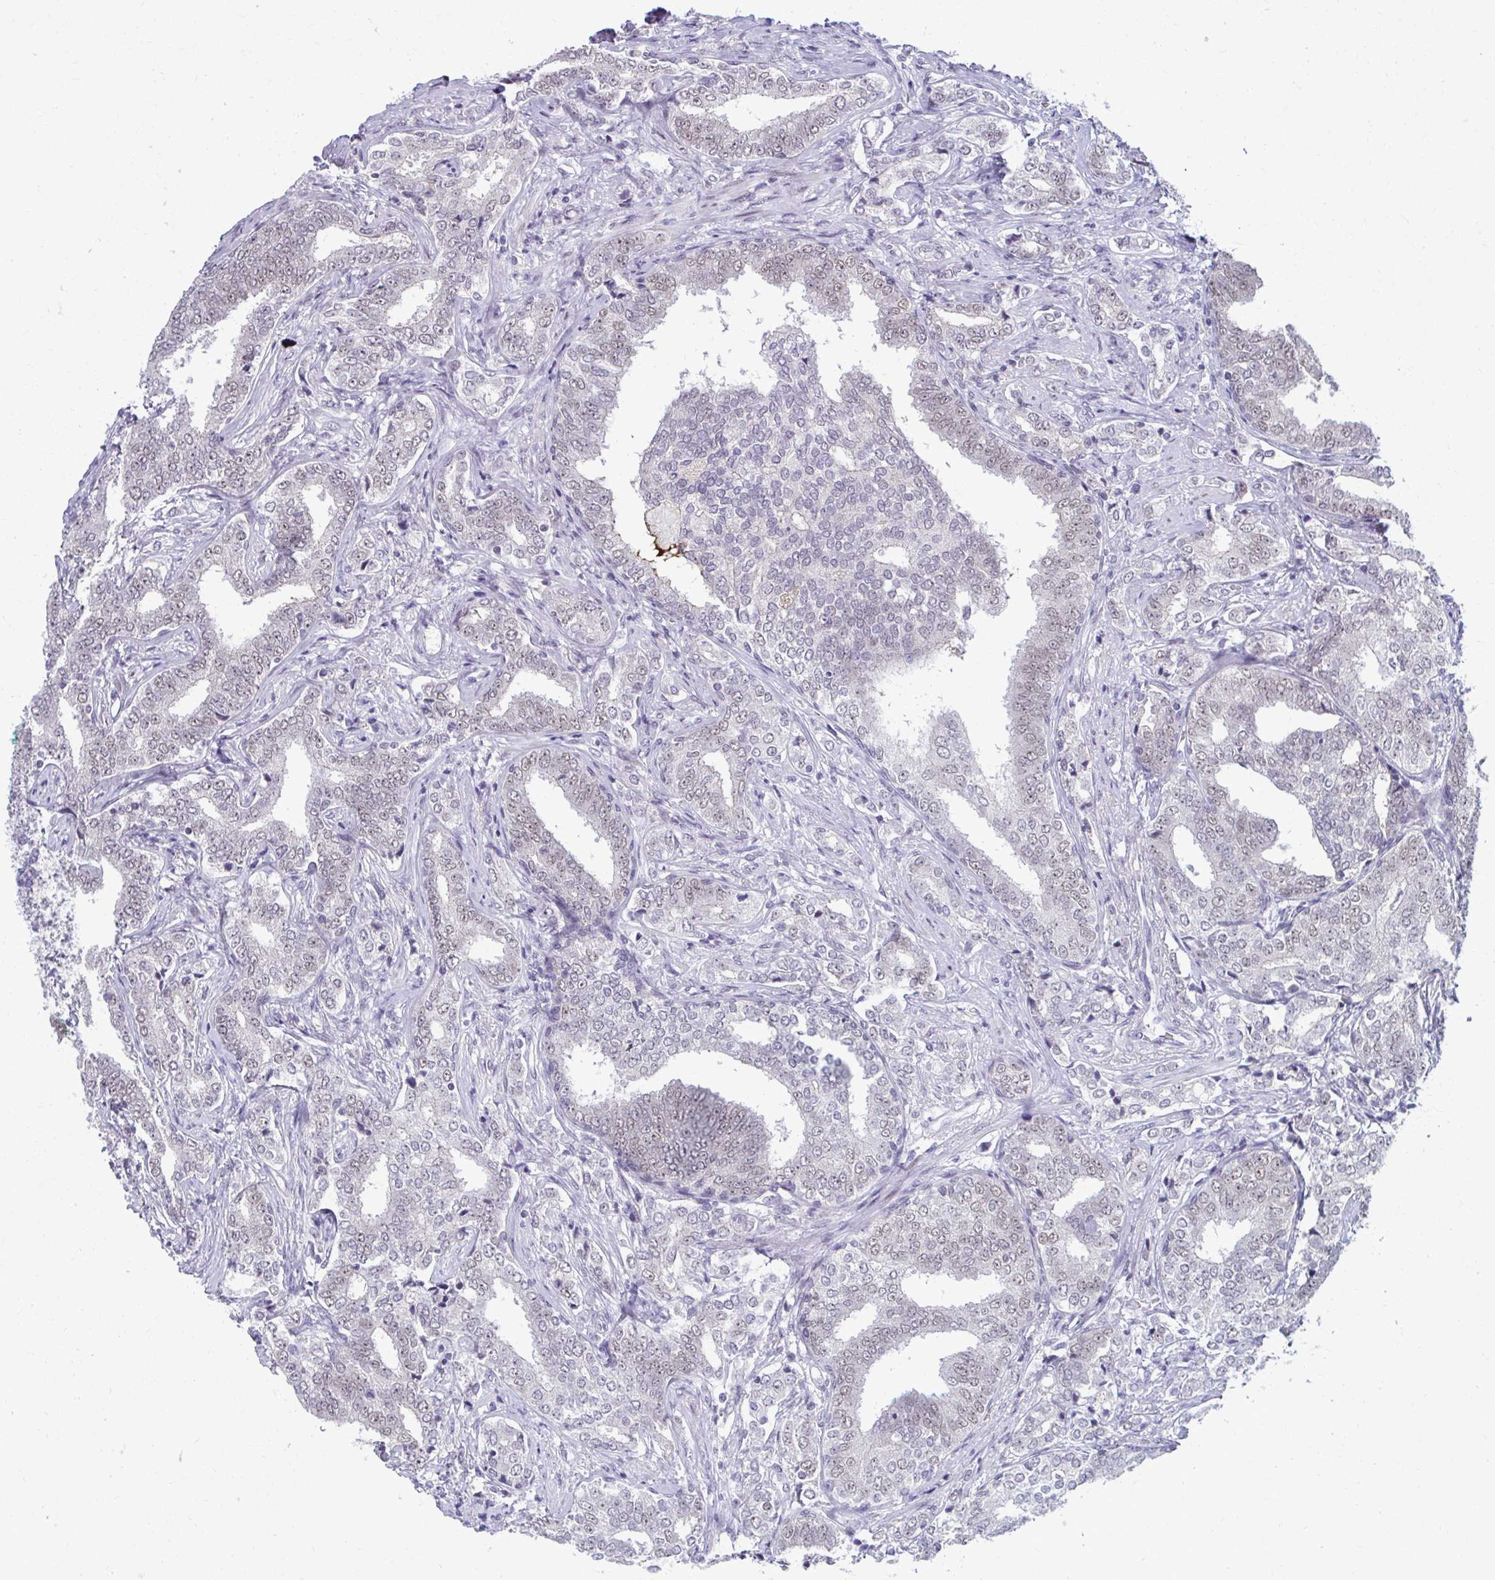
{"staining": {"intensity": "weak", "quantity": "<25%", "location": "nuclear"}, "tissue": "prostate cancer", "cell_type": "Tumor cells", "image_type": "cancer", "snomed": [{"axis": "morphology", "description": "Adenocarcinoma, High grade"}, {"axis": "topography", "description": "Prostate"}], "caption": "Tumor cells show no significant protein expression in prostate cancer.", "gene": "MAF1", "patient": {"sex": "male", "age": 72}}